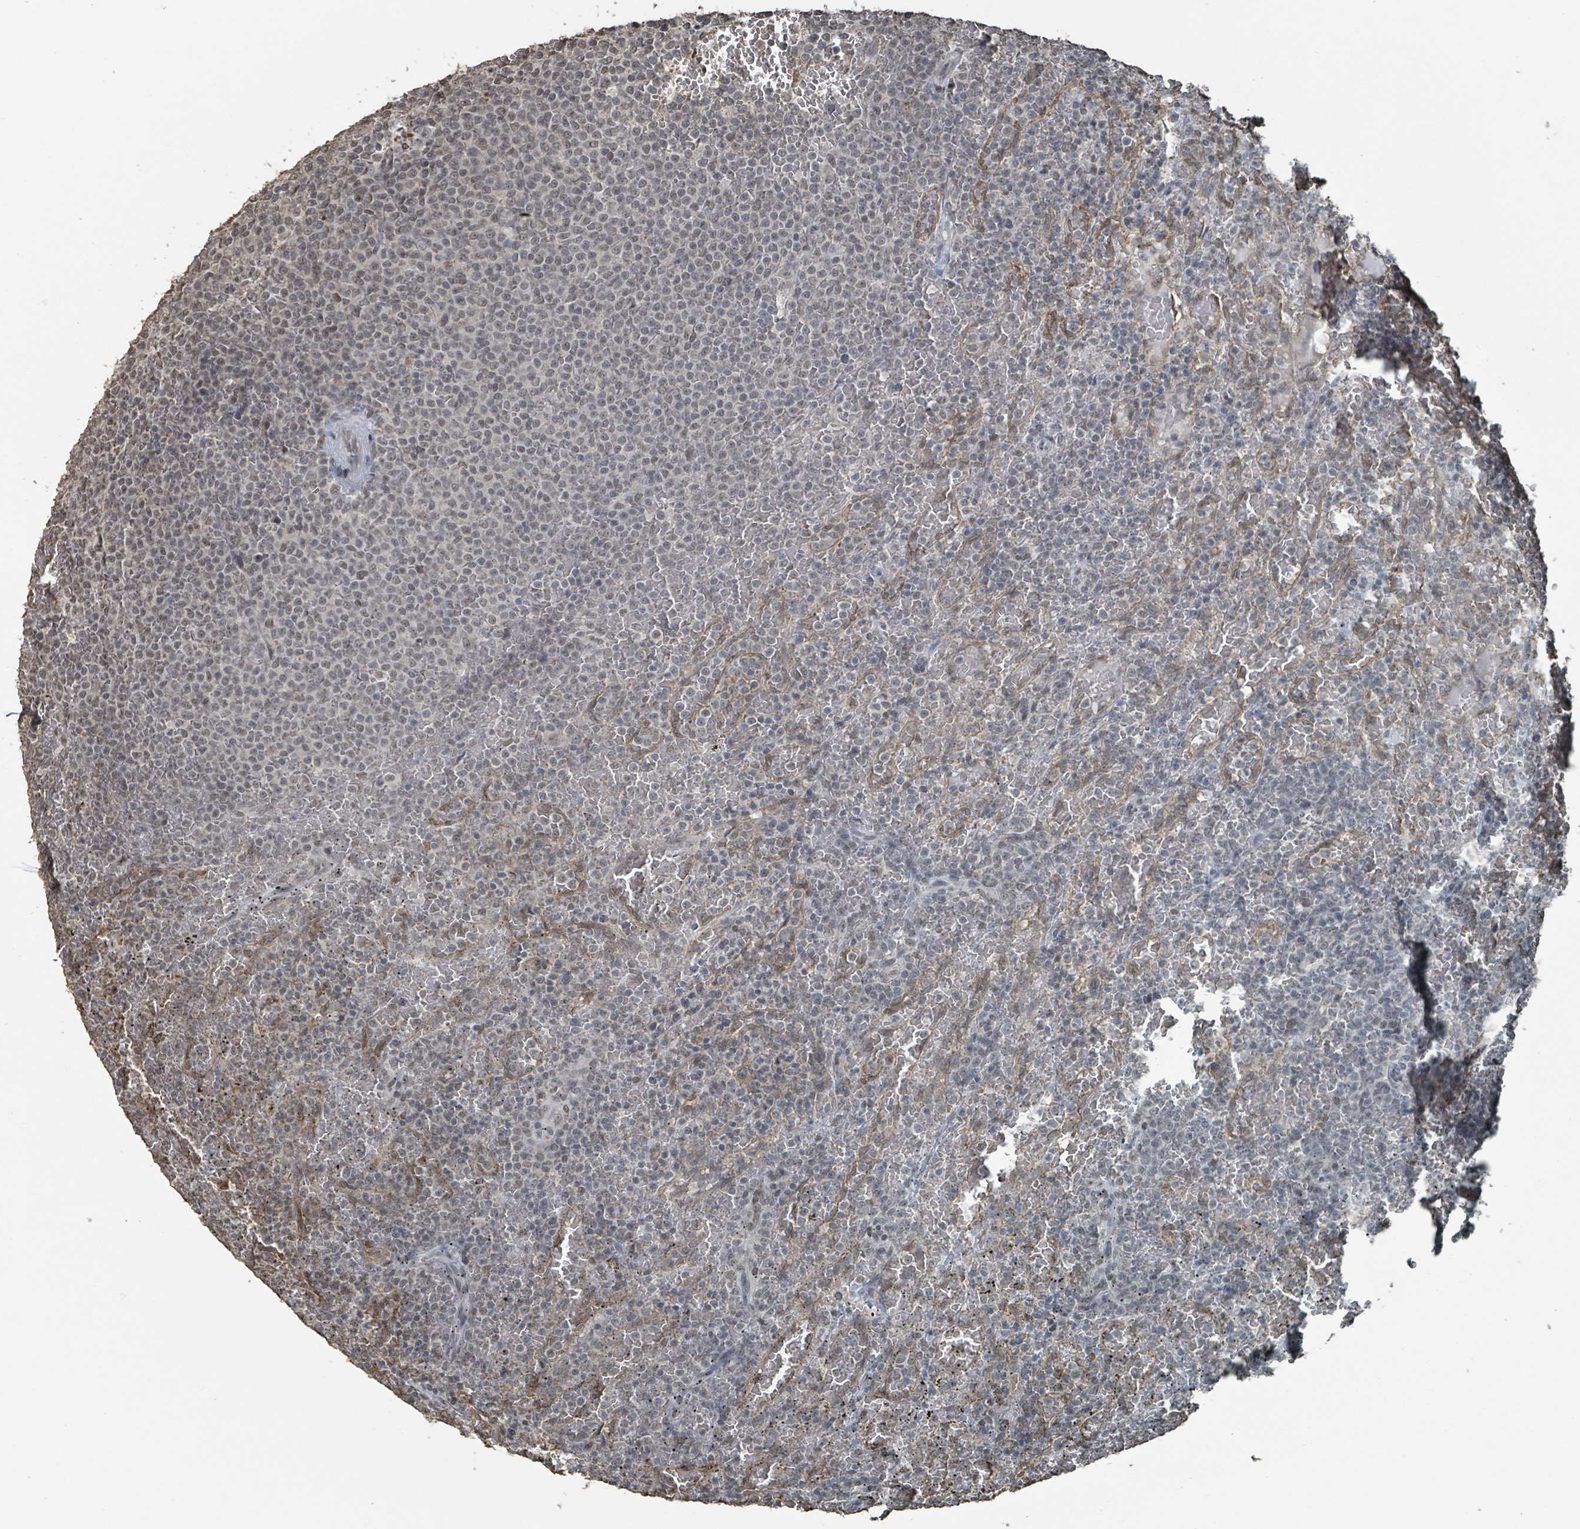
{"staining": {"intensity": "weak", "quantity": ">75%", "location": "nuclear"}, "tissue": "lymphoma", "cell_type": "Tumor cells", "image_type": "cancer", "snomed": [{"axis": "morphology", "description": "Malignant lymphoma, non-Hodgkin's type, Low grade"}, {"axis": "topography", "description": "Spleen"}], "caption": "This is an image of immunohistochemistry staining of malignant lymphoma, non-Hodgkin's type (low-grade), which shows weak staining in the nuclear of tumor cells.", "gene": "PHIP", "patient": {"sex": "male", "age": 60}}